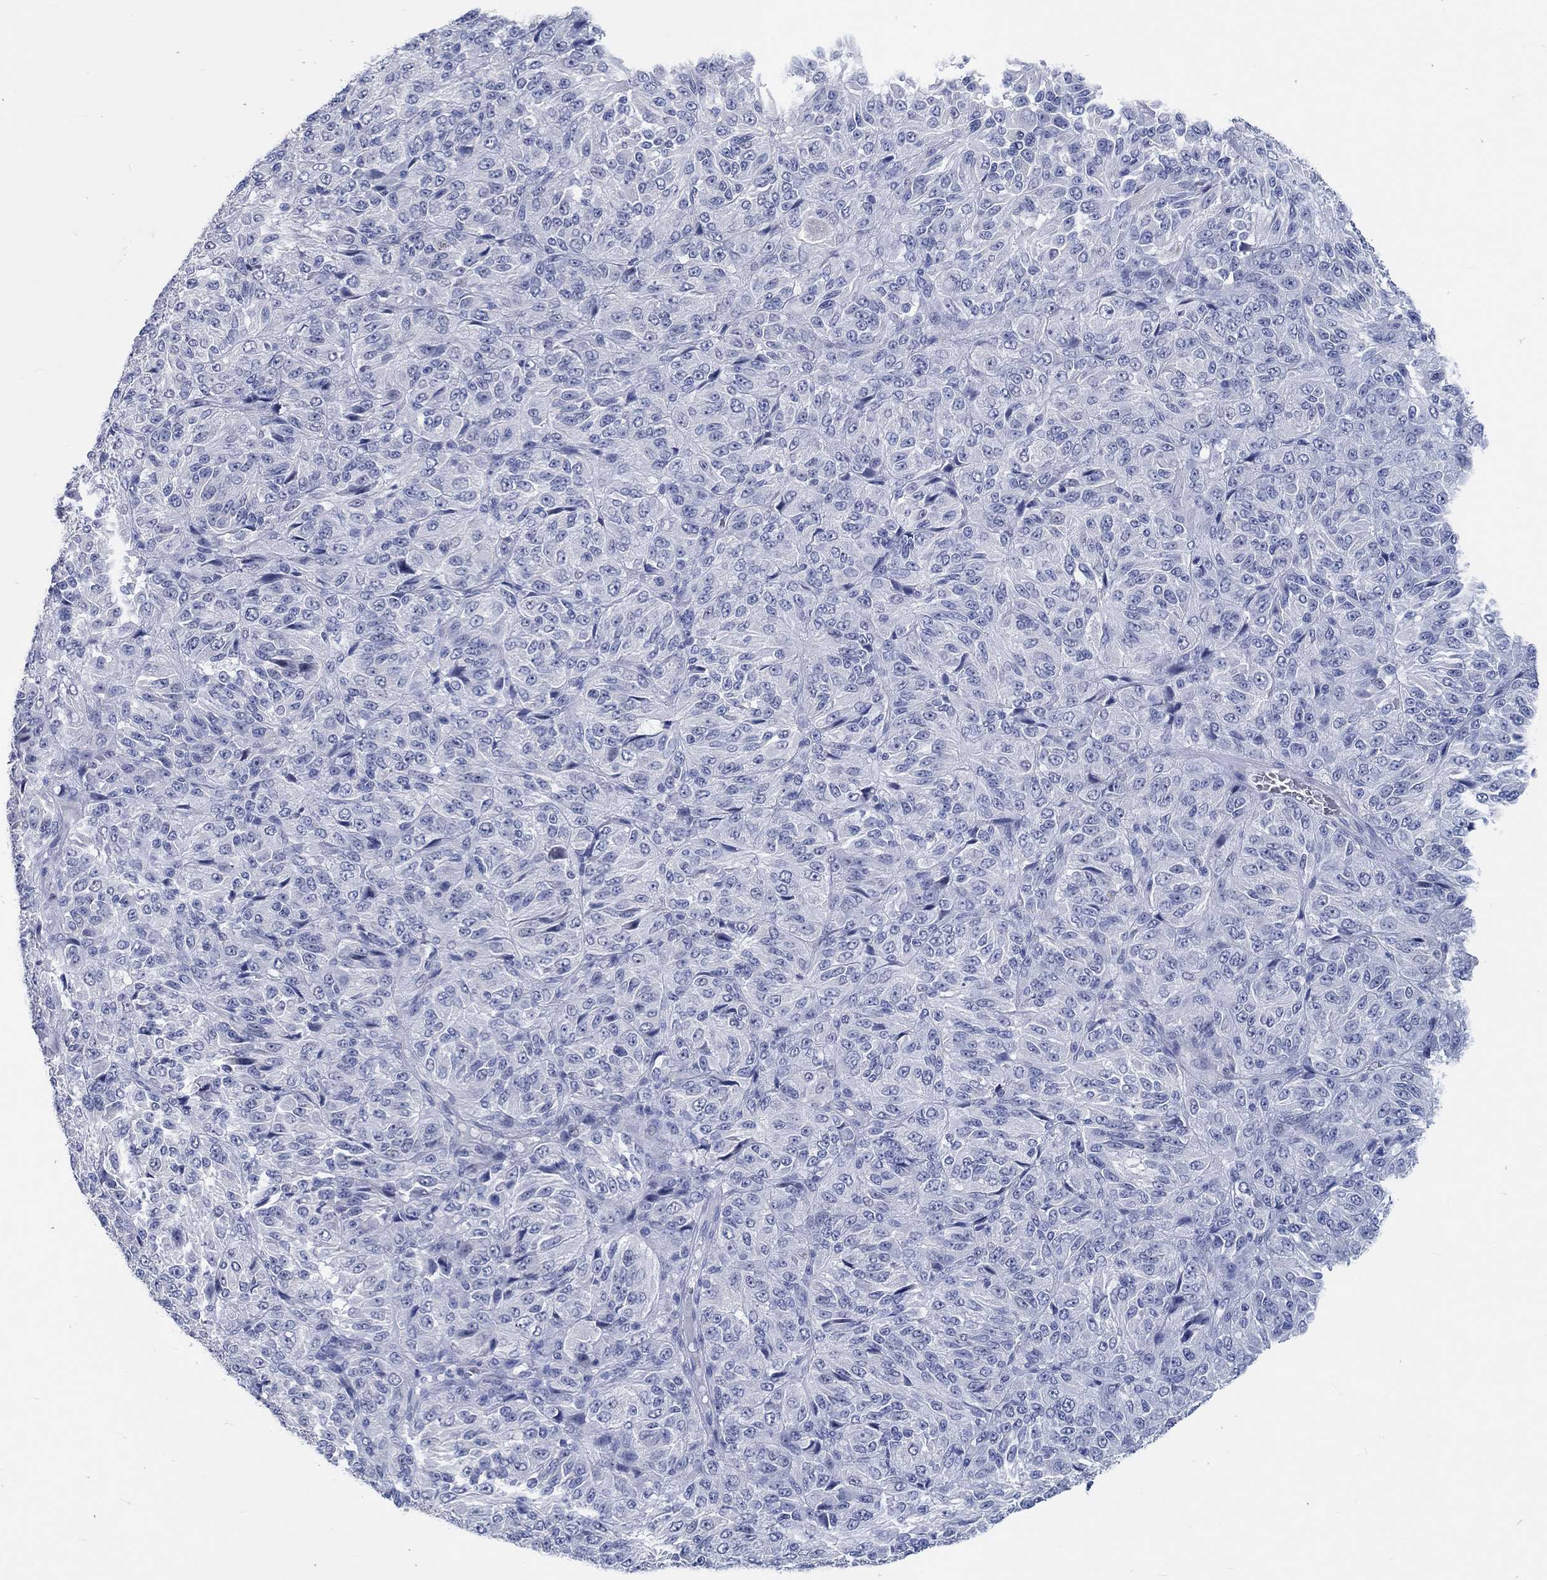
{"staining": {"intensity": "negative", "quantity": "none", "location": "none"}, "tissue": "melanoma", "cell_type": "Tumor cells", "image_type": "cancer", "snomed": [{"axis": "morphology", "description": "Malignant melanoma, Metastatic site"}, {"axis": "topography", "description": "Brain"}], "caption": "An immunohistochemistry (IHC) photomicrograph of malignant melanoma (metastatic site) is shown. There is no staining in tumor cells of malignant melanoma (metastatic site).", "gene": "C4orf47", "patient": {"sex": "female", "age": 56}}